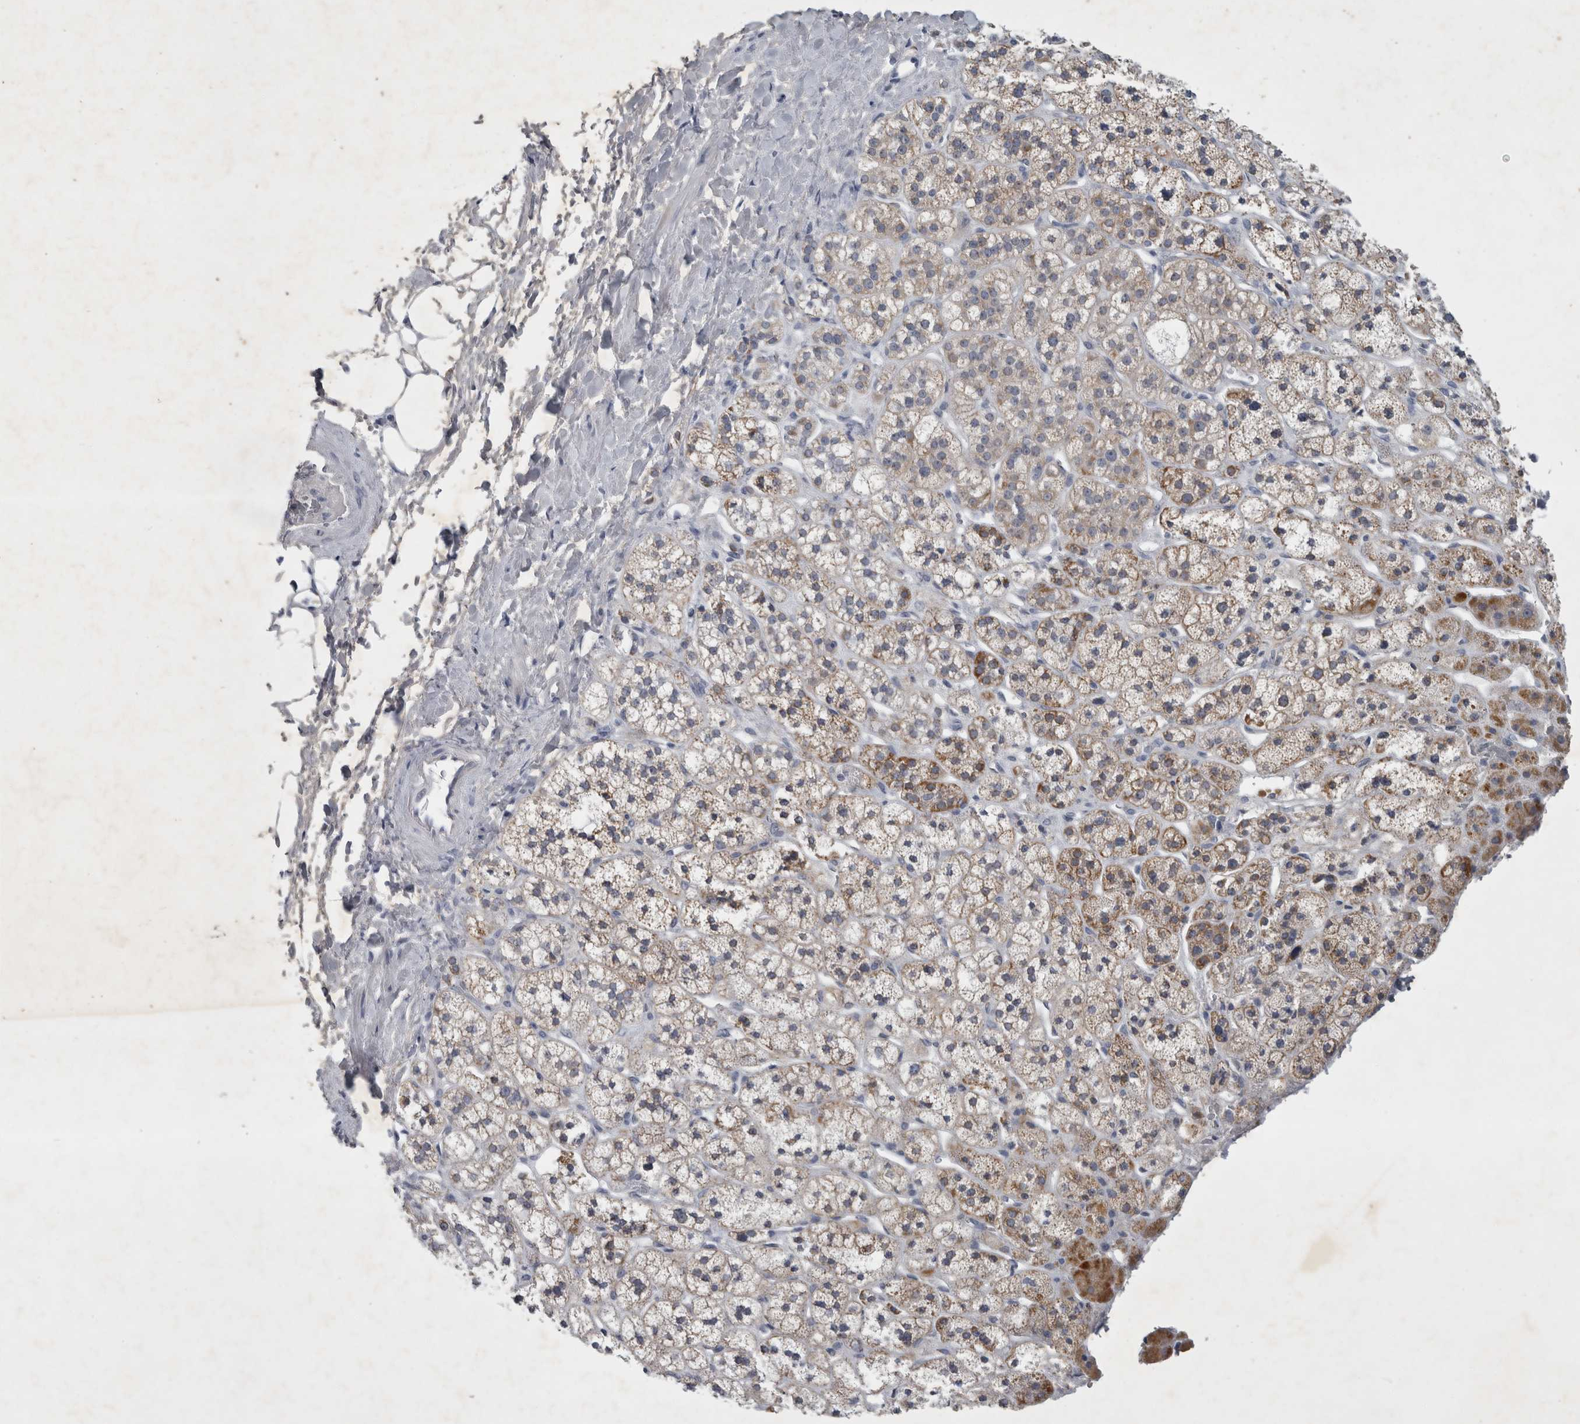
{"staining": {"intensity": "moderate", "quantity": "25%-75%", "location": "cytoplasmic/membranous"}, "tissue": "adrenal gland", "cell_type": "Glandular cells", "image_type": "normal", "snomed": [{"axis": "morphology", "description": "Normal tissue, NOS"}, {"axis": "topography", "description": "Adrenal gland"}], "caption": "About 25%-75% of glandular cells in benign human adrenal gland exhibit moderate cytoplasmic/membranous protein positivity as visualized by brown immunohistochemical staining.", "gene": "FXYD7", "patient": {"sex": "male", "age": 56}}